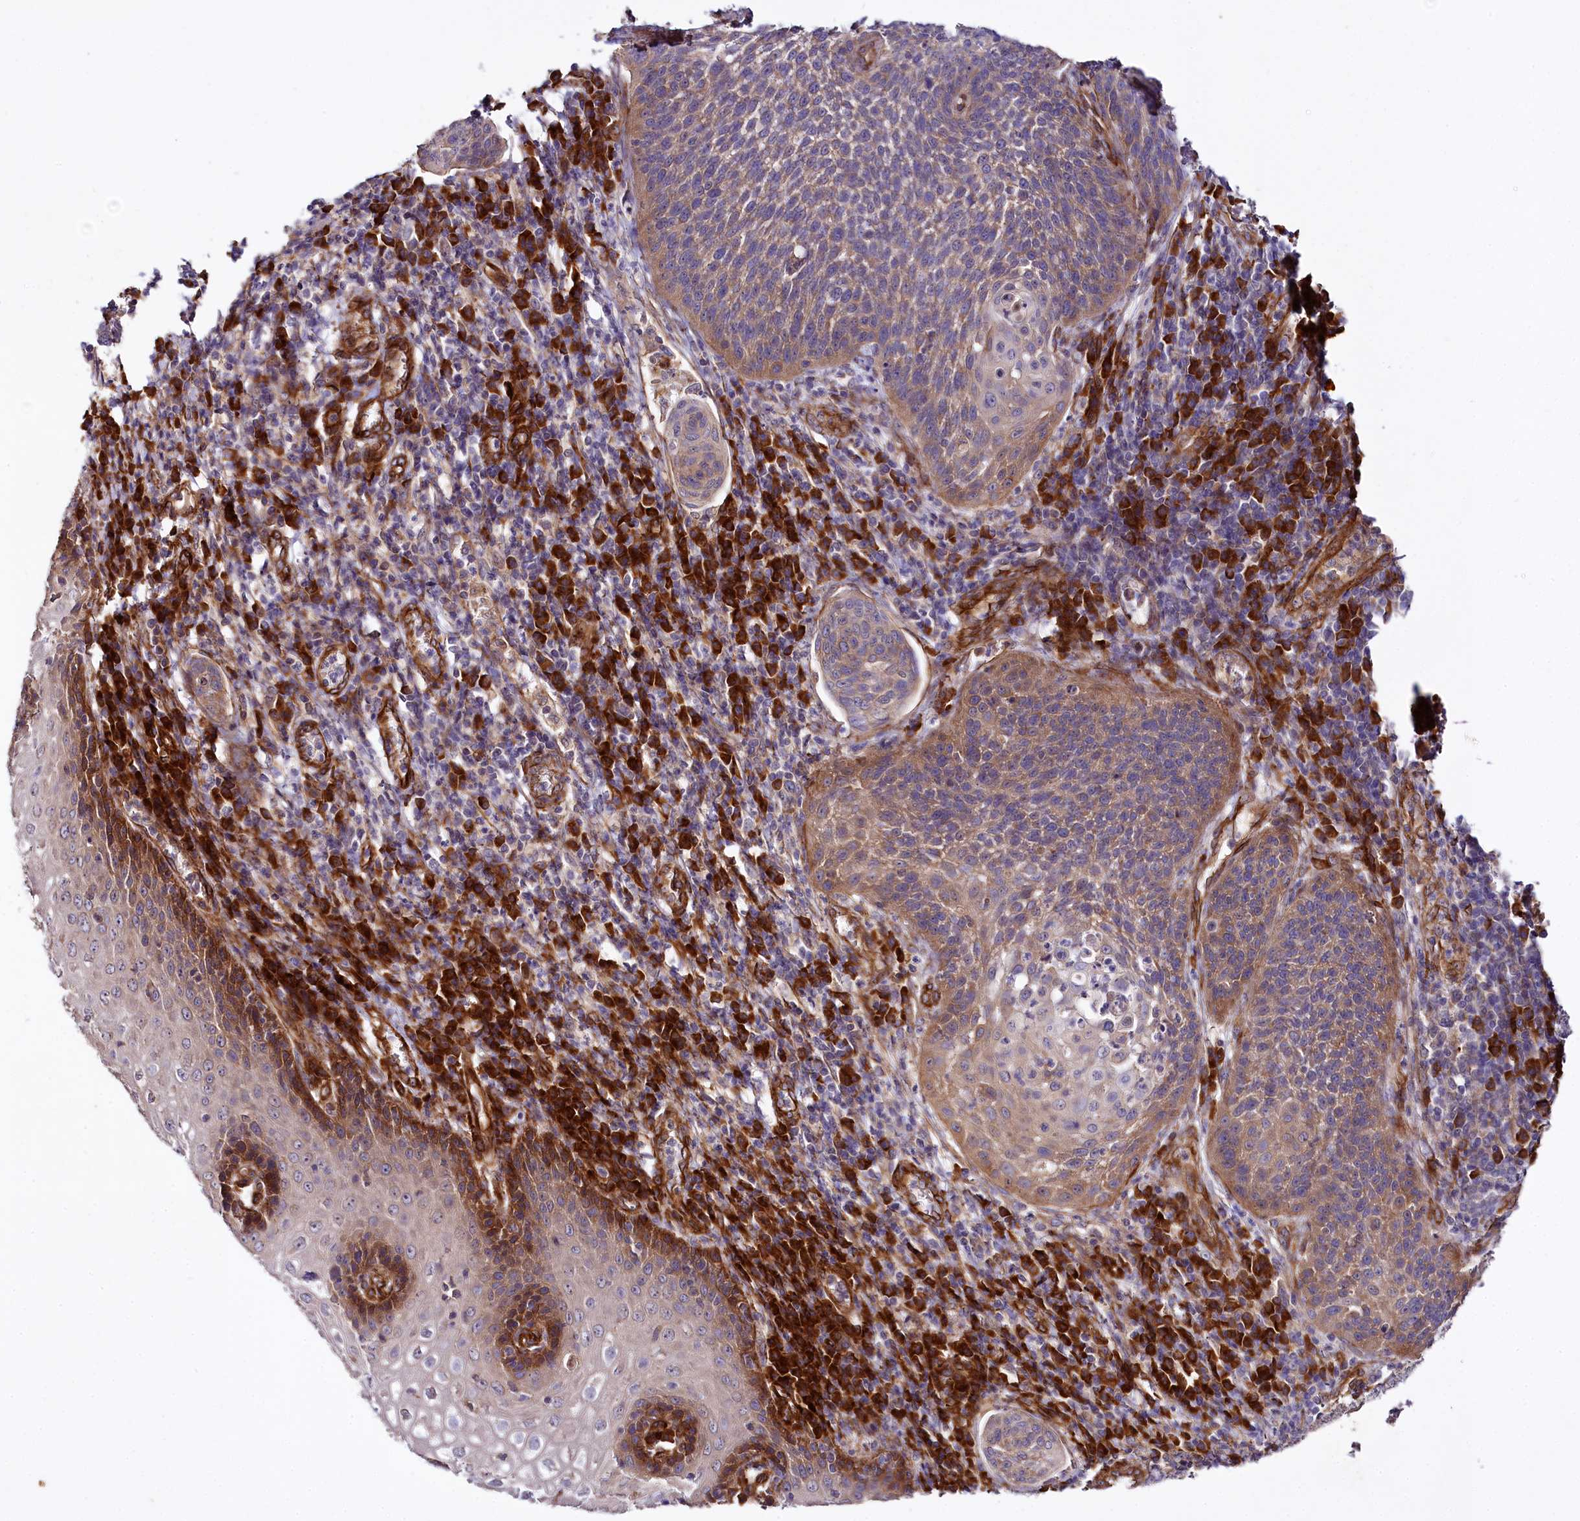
{"staining": {"intensity": "moderate", "quantity": "<25%", "location": "cytoplasmic/membranous"}, "tissue": "cervical cancer", "cell_type": "Tumor cells", "image_type": "cancer", "snomed": [{"axis": "morphology", "description": "Squamous cell carcinoma, NOS"}, {"axis": "topography", "description": "Cervix"}], "caption": "Moderate cytoplasmic/membranous positivity is seen in about <25% of tumor cells in cervical cancer (squamous cell carcinoma).", "gene": "SPATS2", "patient": {"sex": "female", "age": 34}}